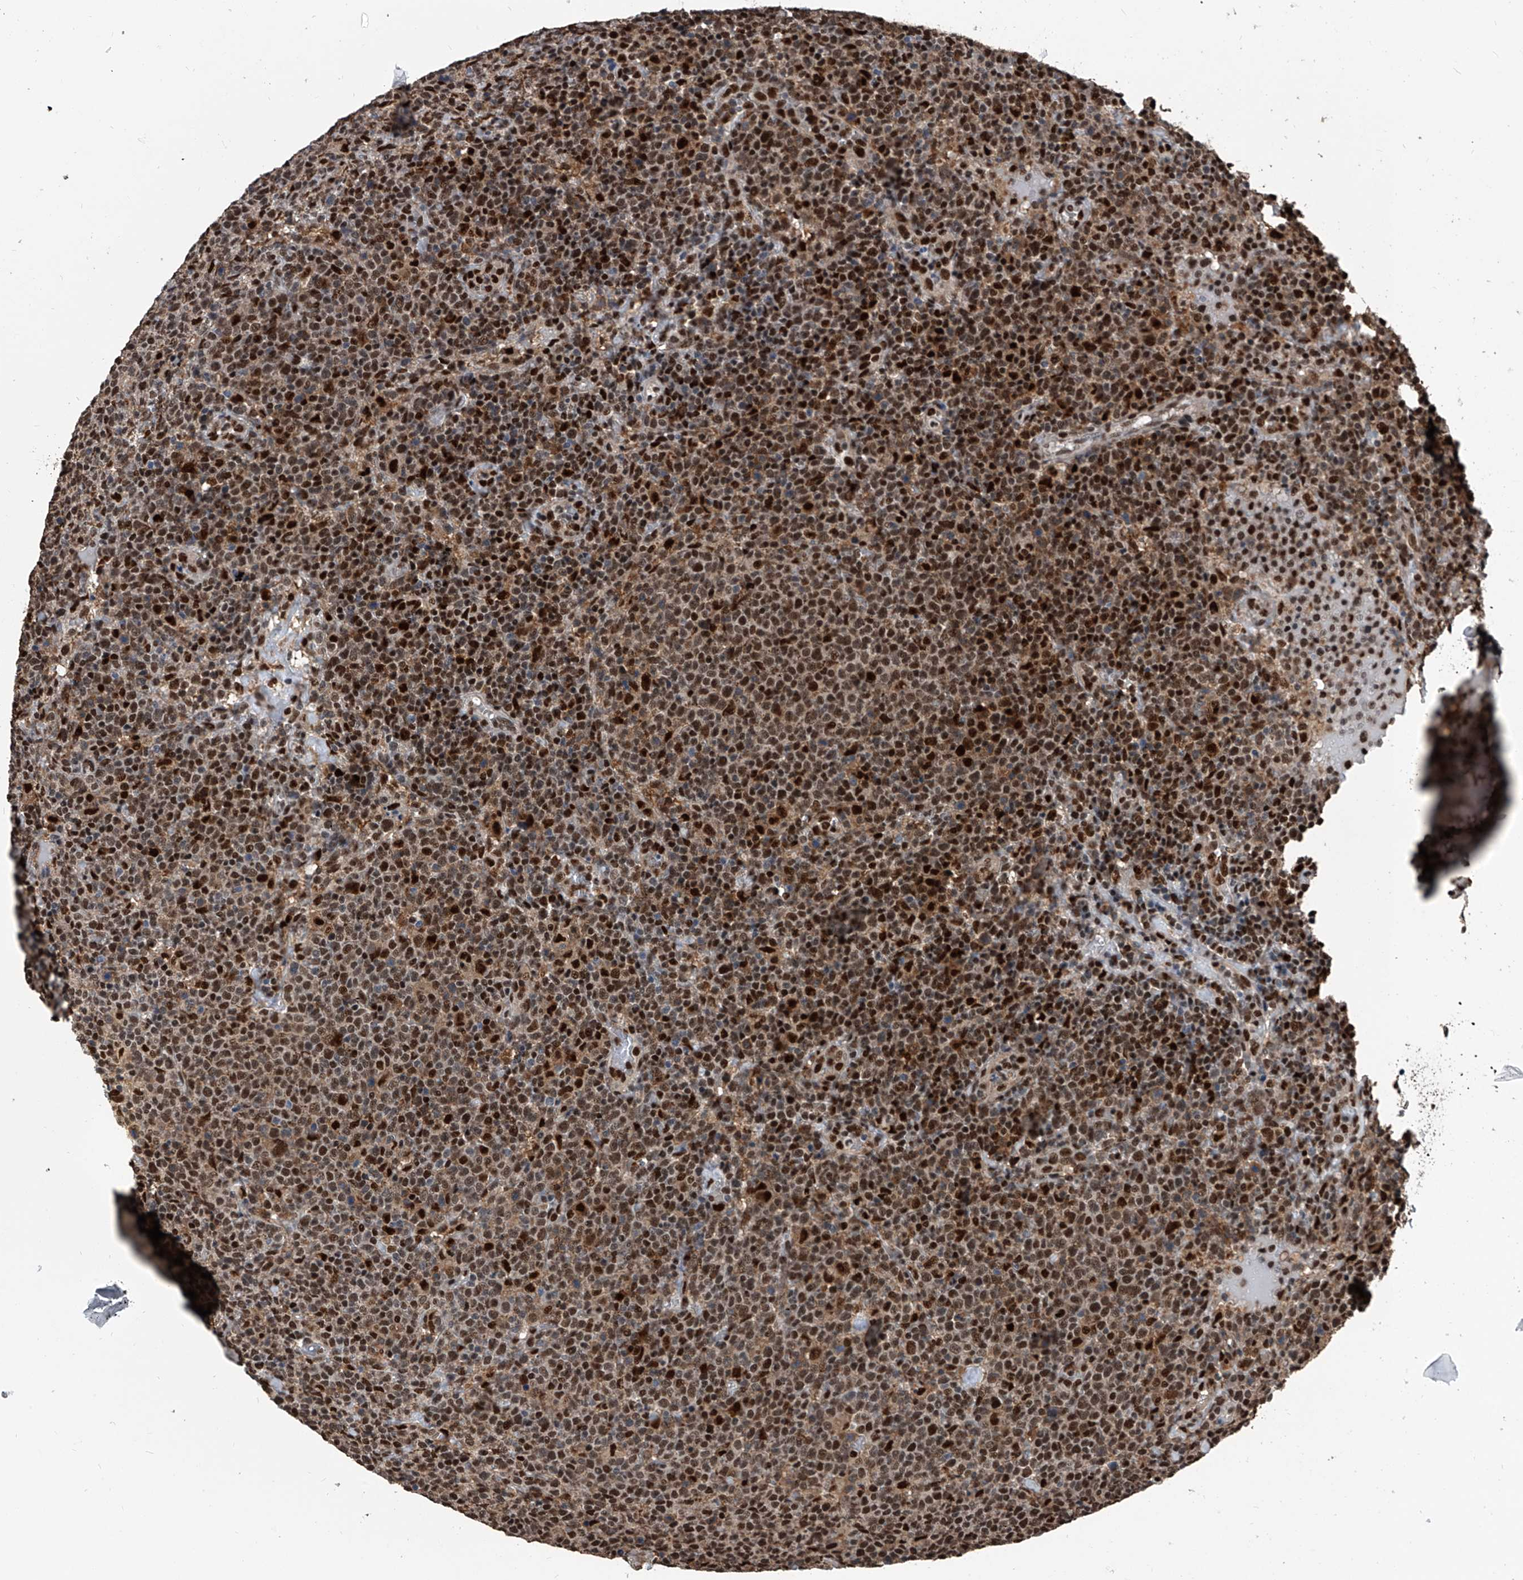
{"staining": {"intensity": "strong", "quantity": ">75%", "location": "nuclear"}, "tissue": "lymphoma", "cell_type": "Tumor cells", "image_type": "cancer", "snomed": [{"axis": "morphology", "description": "Malignant lymphoma, non-Hodgkin's type, High grade"}, {"axis": "topography", "description": "Lymph node"}], "caption": "Immunohistochemistry staining of high-grade malignant lymphoma, non-Hodgkin's type, which shows high levels of strong nuclear expression in about >75% of tumor cells indicating strong nuclear protein staining. The staining was performed using DAB (3,3'-diaminobenzidine) (brown) for protein detection and nuclei were counterstained in hematoxylin (blue).", "gene": "FKBP5", "patient": {"sex": "male", "age": 61}}